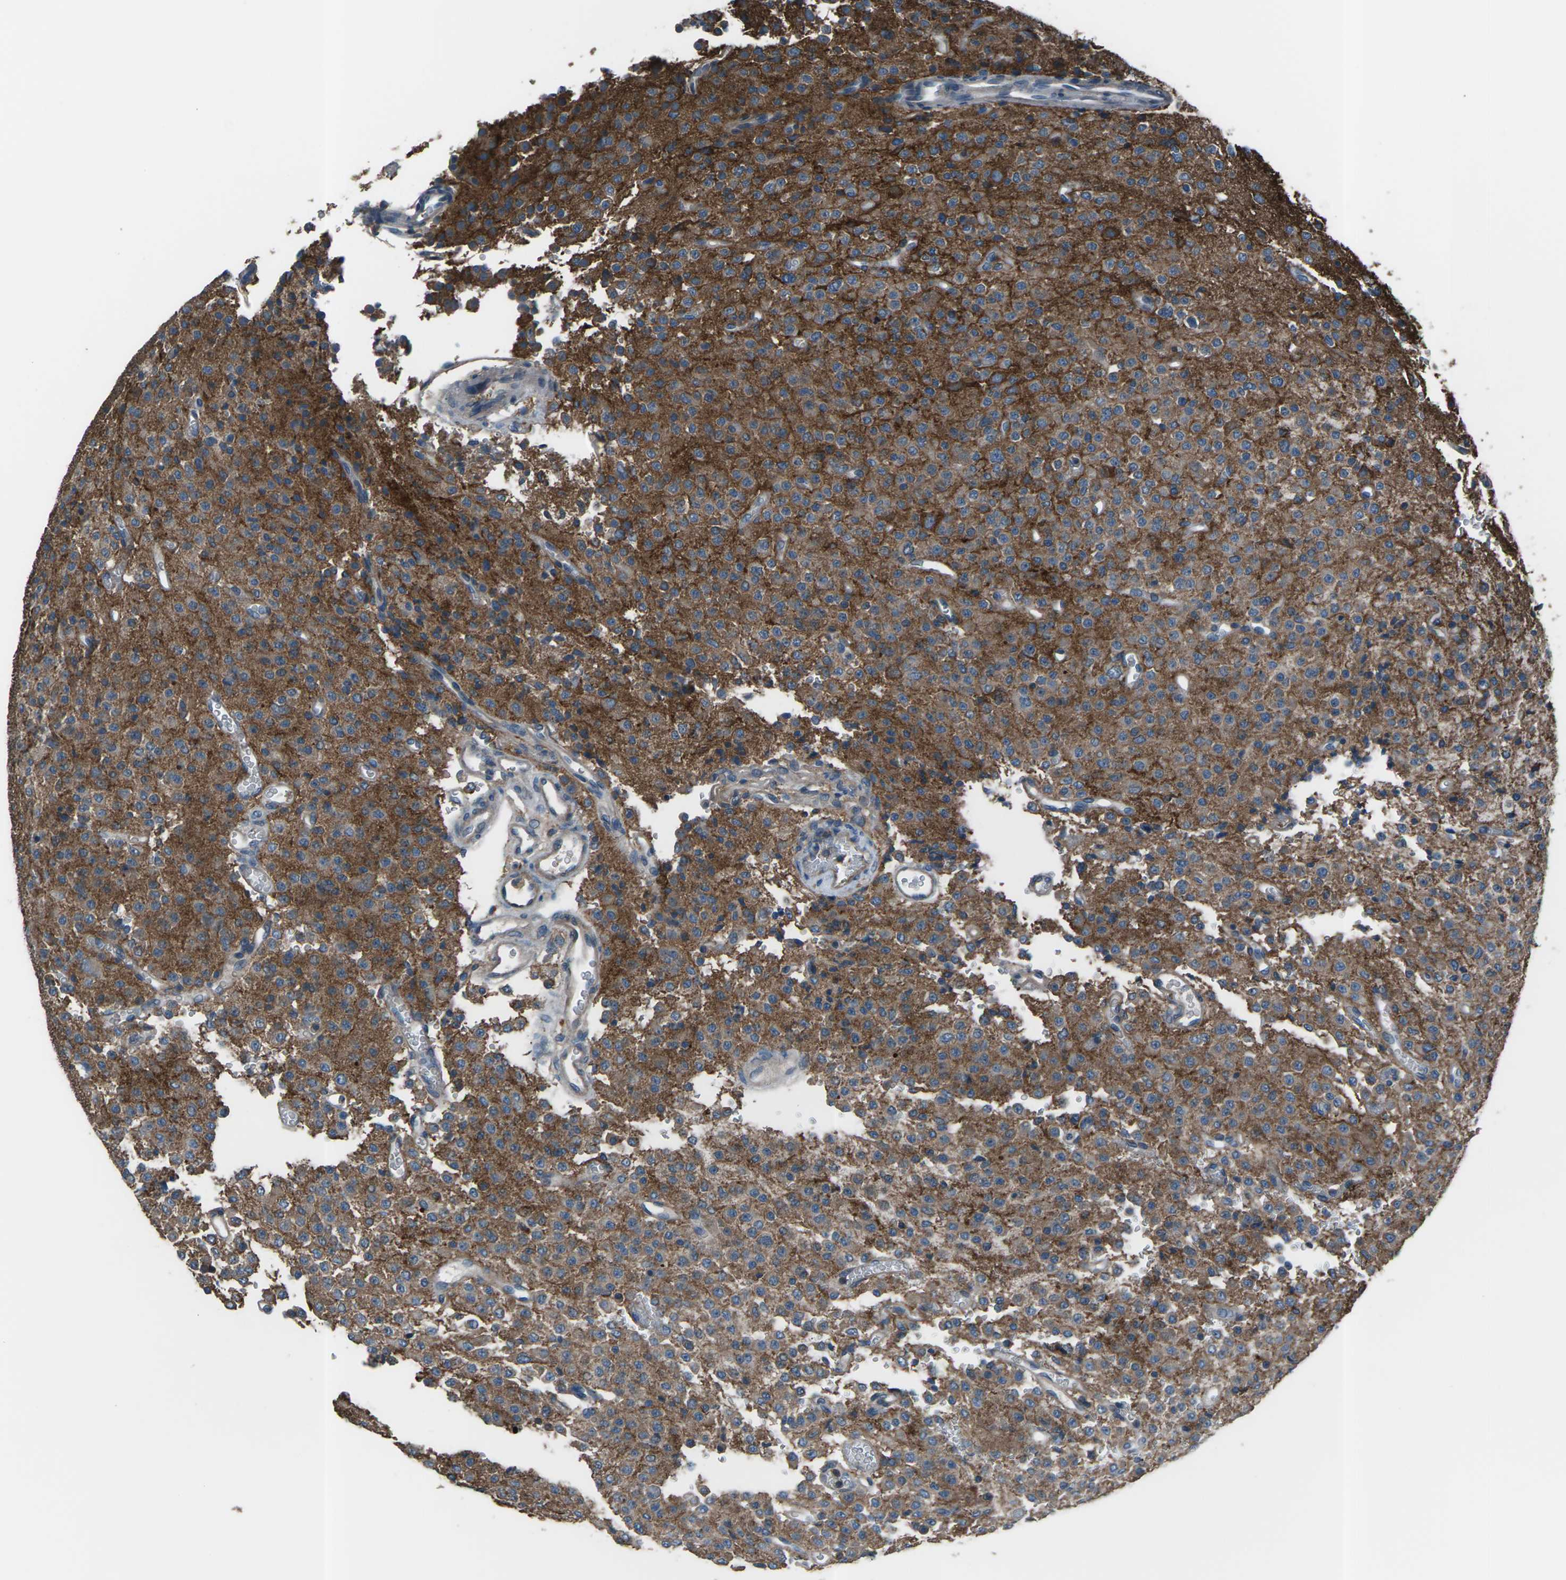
{"staining": {"intensity": "moderate", "quantity": ">75%", "location": "cytoplasmic/membranous"}, "tissue": "glioma", "cell_type": "Tumor cells", "image_type": "cancer", "snomed": [{"axis": "morphology", "description": "Glioma, malignant, Low grade"}, {"axis": "topography", "description": "Brain"}], "caption": "A photomicrograph of low-grade glioma (malignant) stained for a protein exhibits moderate cytoplasmic/membranous brown staining in tumor cells. (Stains: DAB in brown, nuclei in blue, Microscopy: brightfield microscopy at high magnification).", "gene": "CMTM4", "patient": {"sex": "male", "age": 38}}